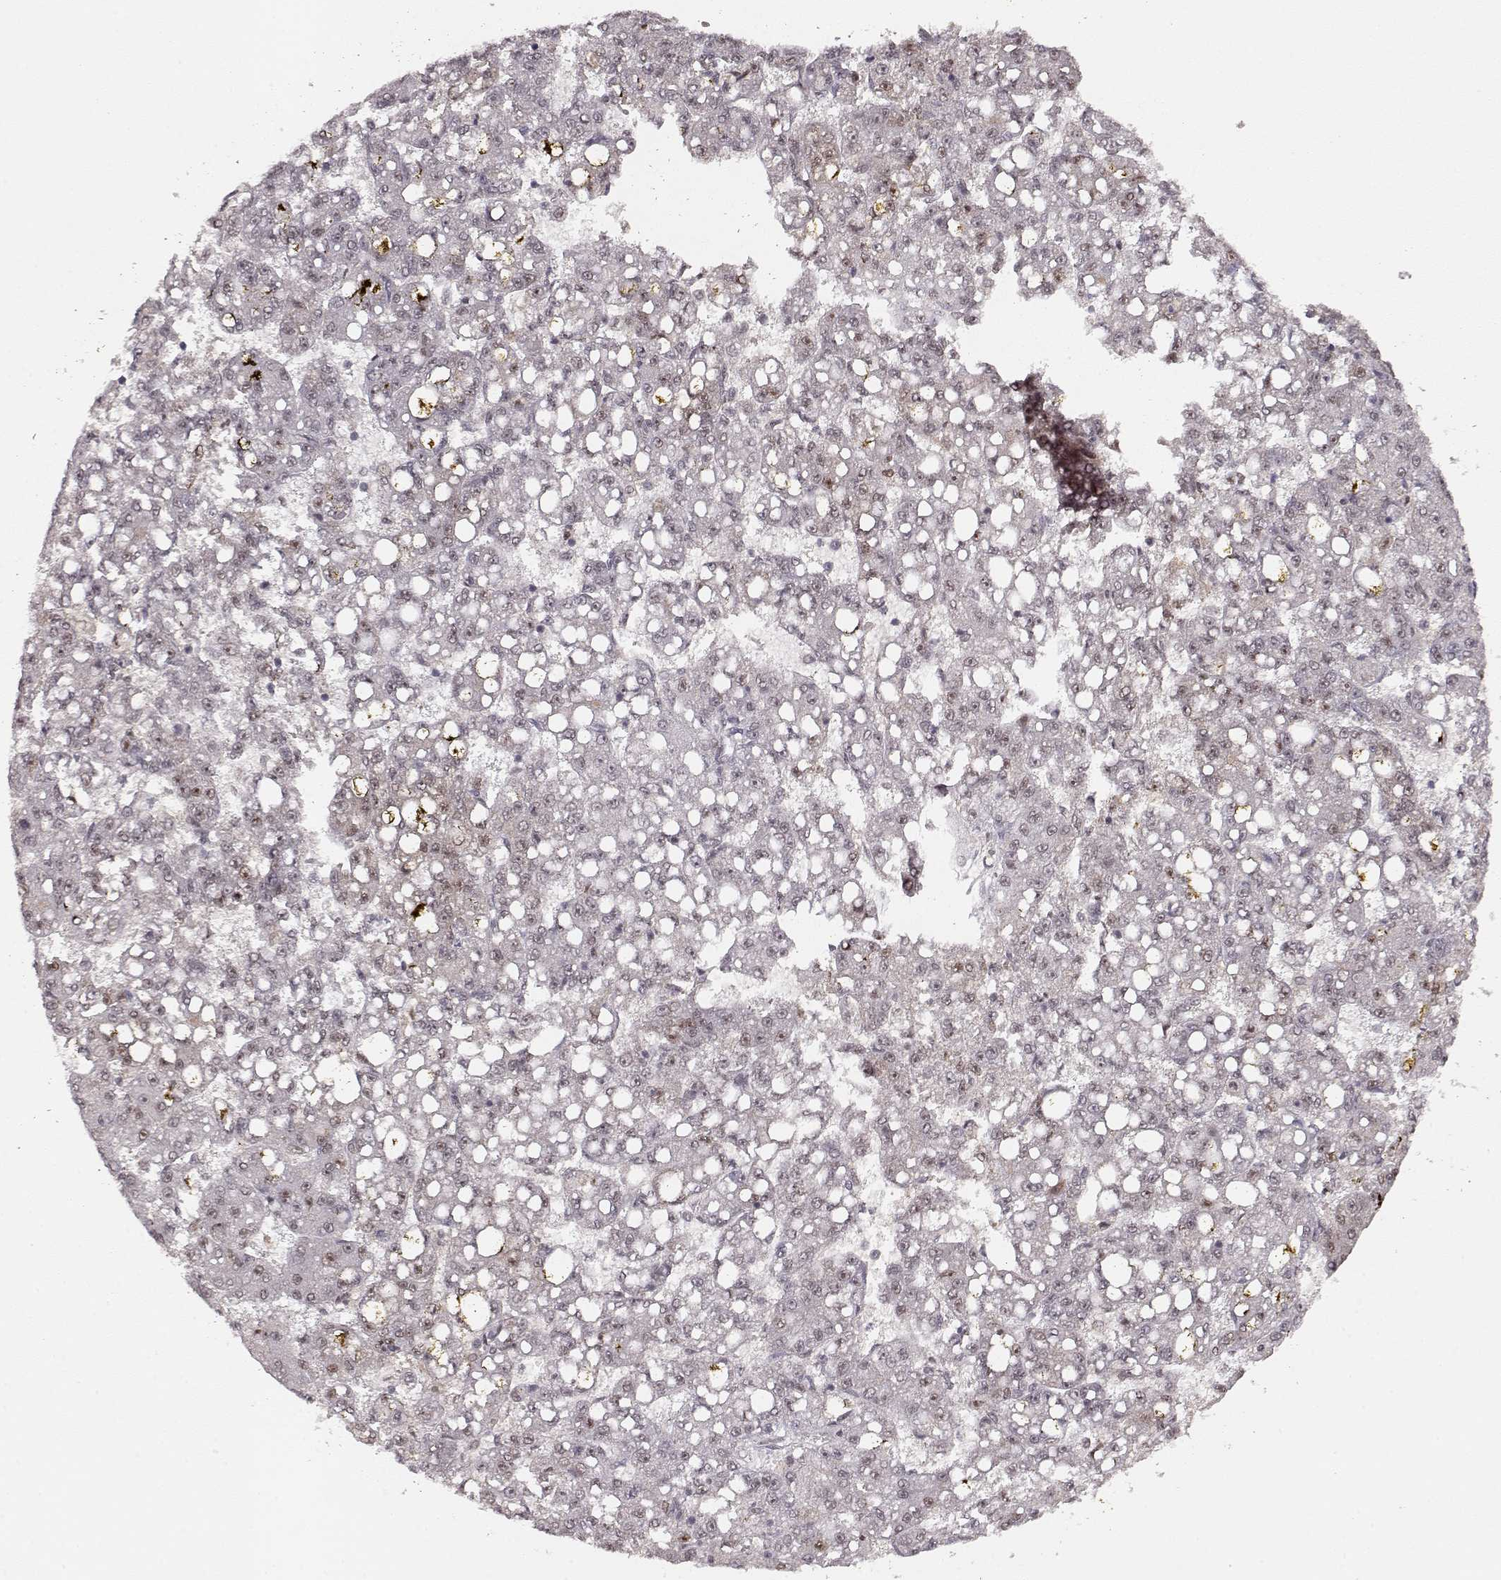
{"staining": {"intensity": "negative", "quantity": "none", "location": "none"}, "tissue": "liver cancer", "cell_type": "Tumor cells", "image_type": "cancer", "snomed": [{"axis": "morphology", "description": "Carcinoma, Hepatocellular, NOS"}, {"axis": "topography", "description": "Liver"}], "caption": "Immunohistochemistry image of liver cancer stained for a protein (brown), which demonstrates no staining in tumor cells.", "gene": "CSNK2A1", "patient": {"sex": "female", "age": 65}}